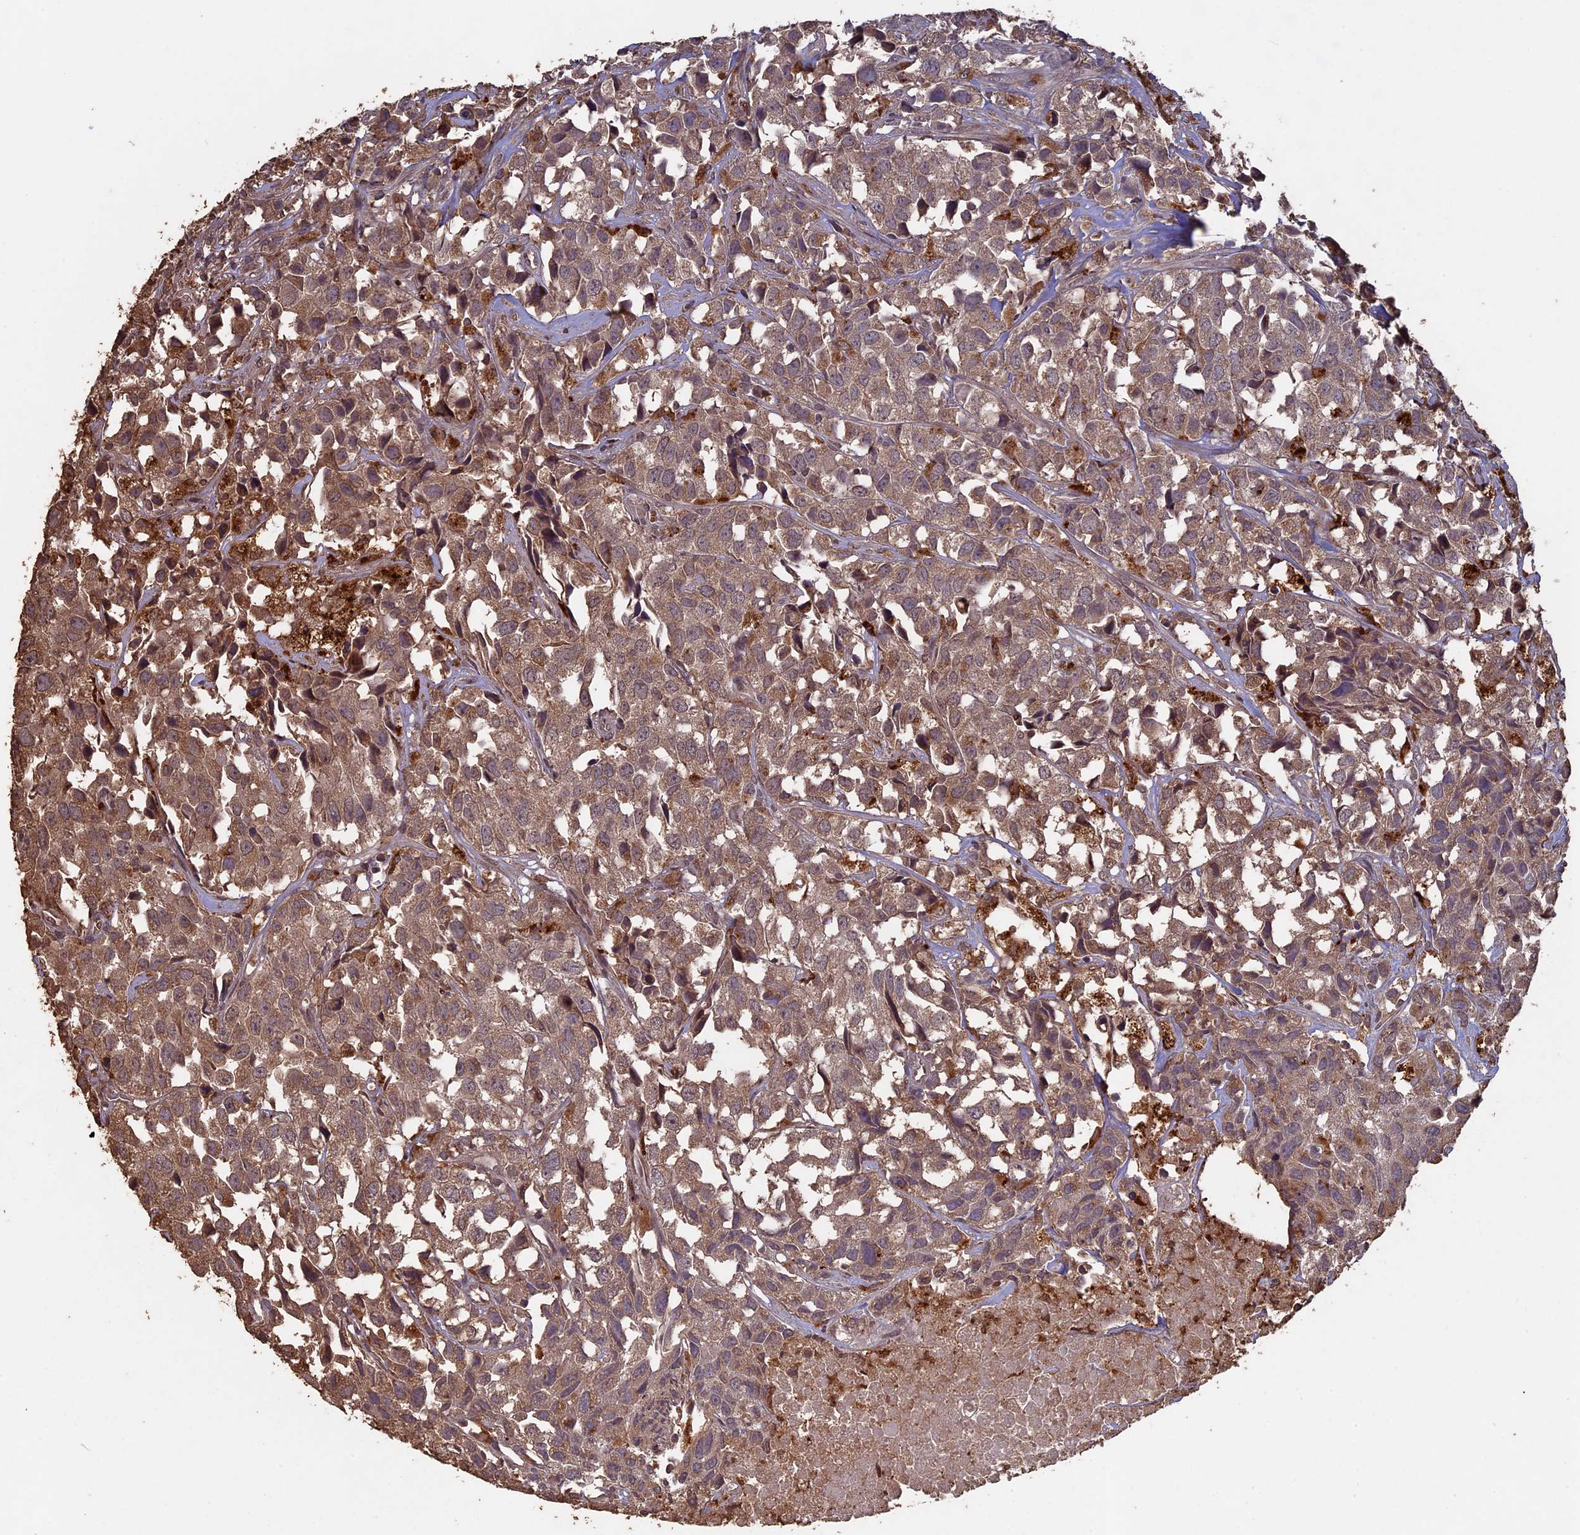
{"staining": {"intensity": "moderate", "quantity": ">75%", "location": "cytoplasmic/membranous"}, "tissue": "urothelial cancer", "cell_type": "Tumor cells", "image_type": "cancer", "snomed": [{"axis": "morphology", "description": "Urothelial carcinoma, High grade"}, {"axis": "topography", "description": "Urinary bladder"}], "caption": "This image displays IHC staining of human urothelial cancer, with medium moderate cytoplasmic/membranous expression in about >75% of tumor cells.", "gene": "HUNK", "patient": {"sex": "female", "age": 75}}